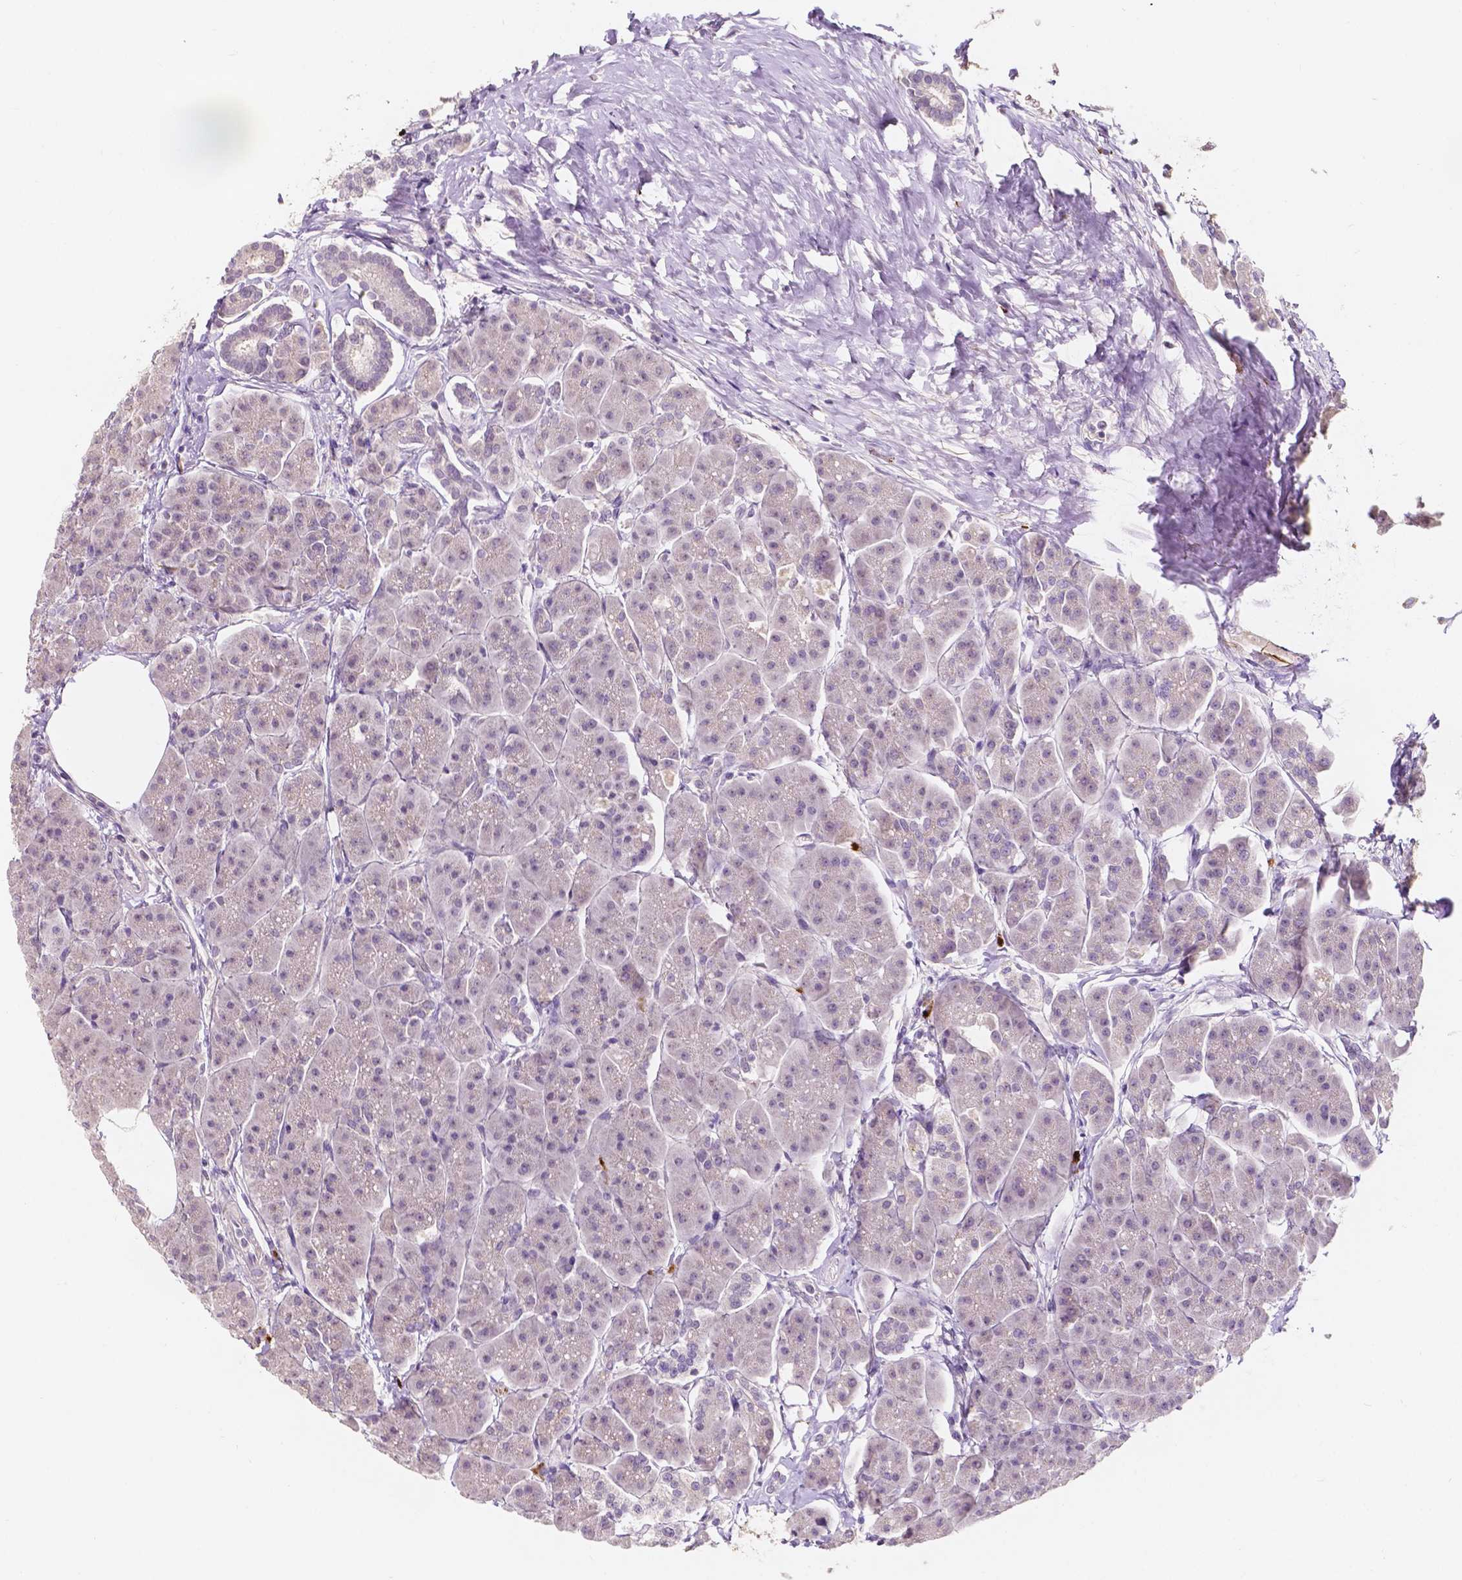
{"staining": {"intensity": "negative", "quantity": "none", "location": "none"}, "tissue": "pancreas", "cell_type": "Exocrine glandular cells", "image_type": "normal", "snomed": [{"axis": "morphology", "description": "Normal tissue, NOS"}, {"axis": "topography", "description": "Adipose tissue"}, {"axis": "topography", "description": "Pancreas"}, {"axis": "topography", "description": "Peripheral nerve tissue"}], "caption": "Immunohistochemical staining of benign human pancreas demonstrates no significant positivity in exocrine glandular cells.", "gene": "SIRT2", "patient": {"sex": "female", "age": 58}}